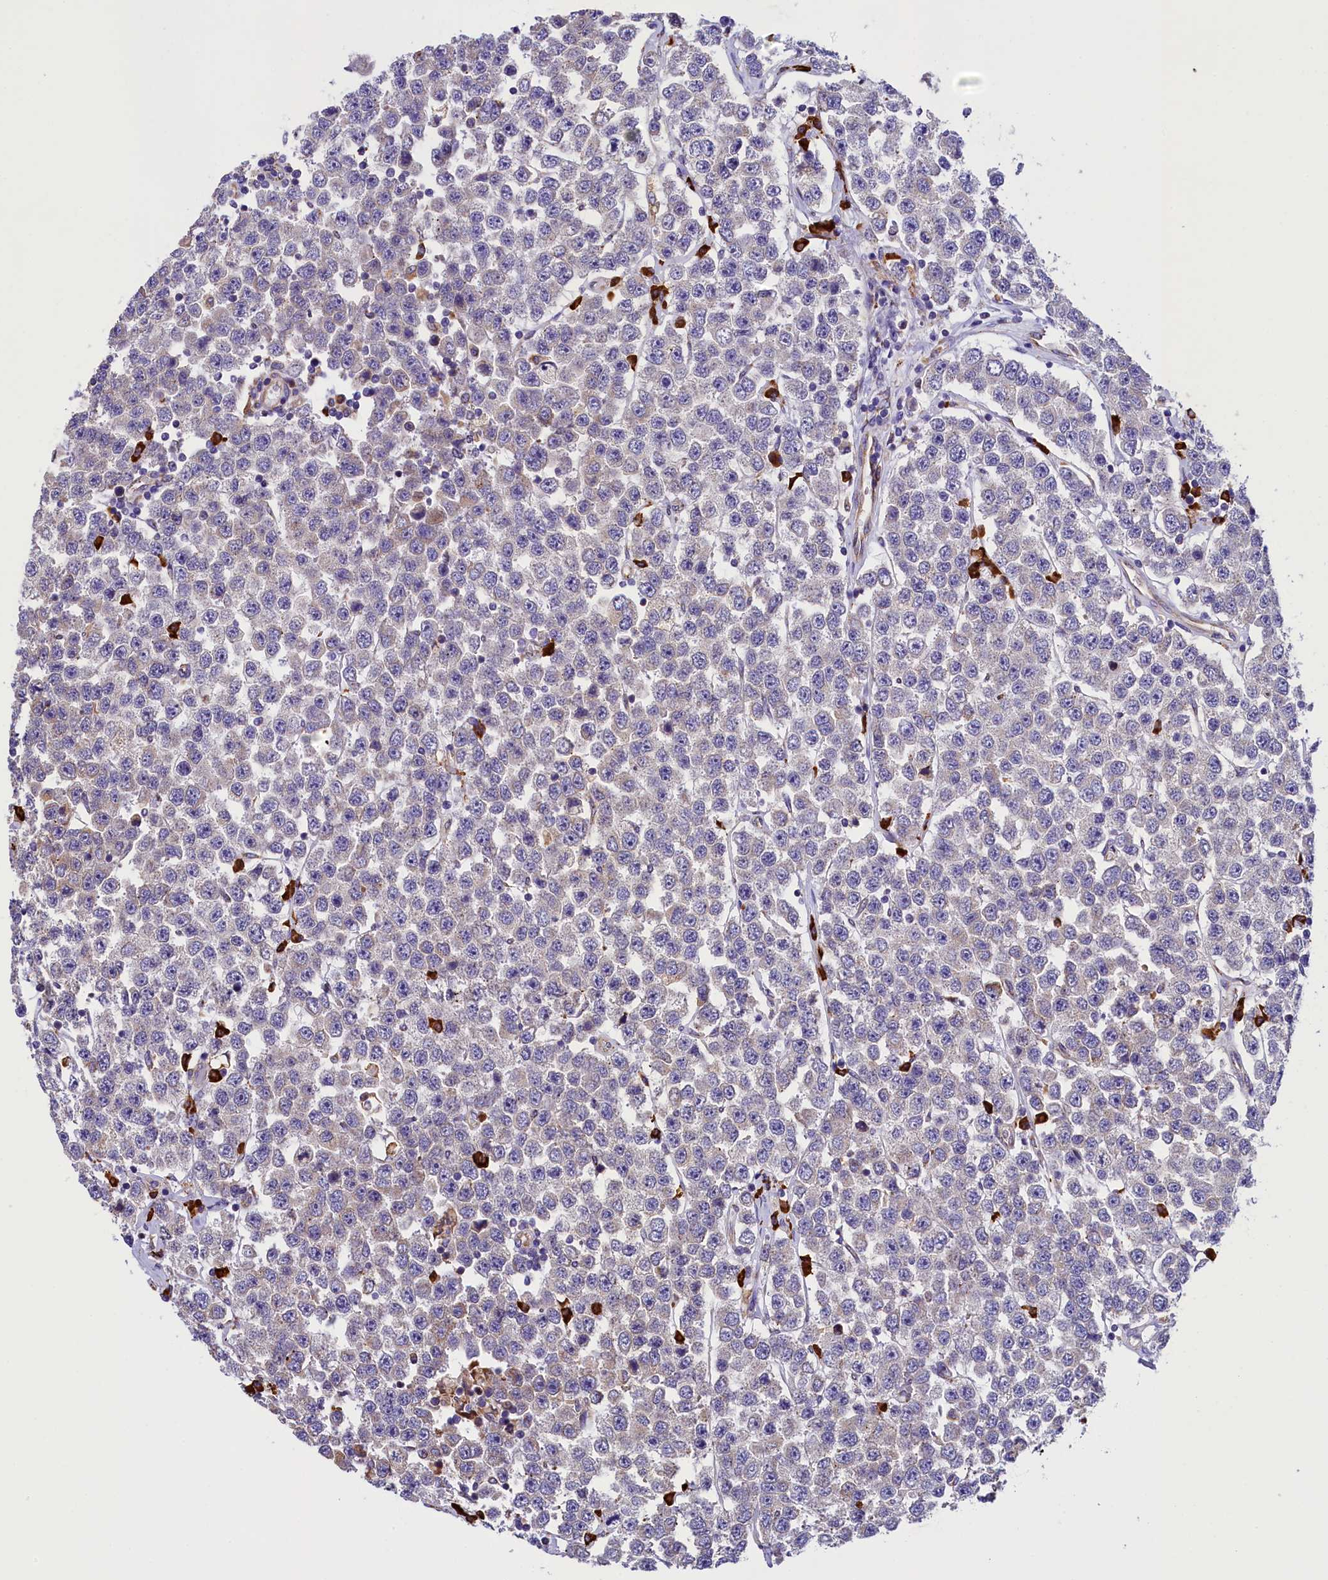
{"staining": {"intensity": "negative", "quantity": "none", "location": "none"}, "tissue": "testis cancer", "cell_type": "Tumor cells", "image_type": "cancer", "snomed": [{"axis": "morphology", "description": "Seminoma, NOS"}, {"axis": "topography", "description": "Testis"}], "caption": "Tumor cells show no significant positivity in seminoma (testis).", "gene": "CAPS2", "patient": {"sex": "male", "age": 28}}